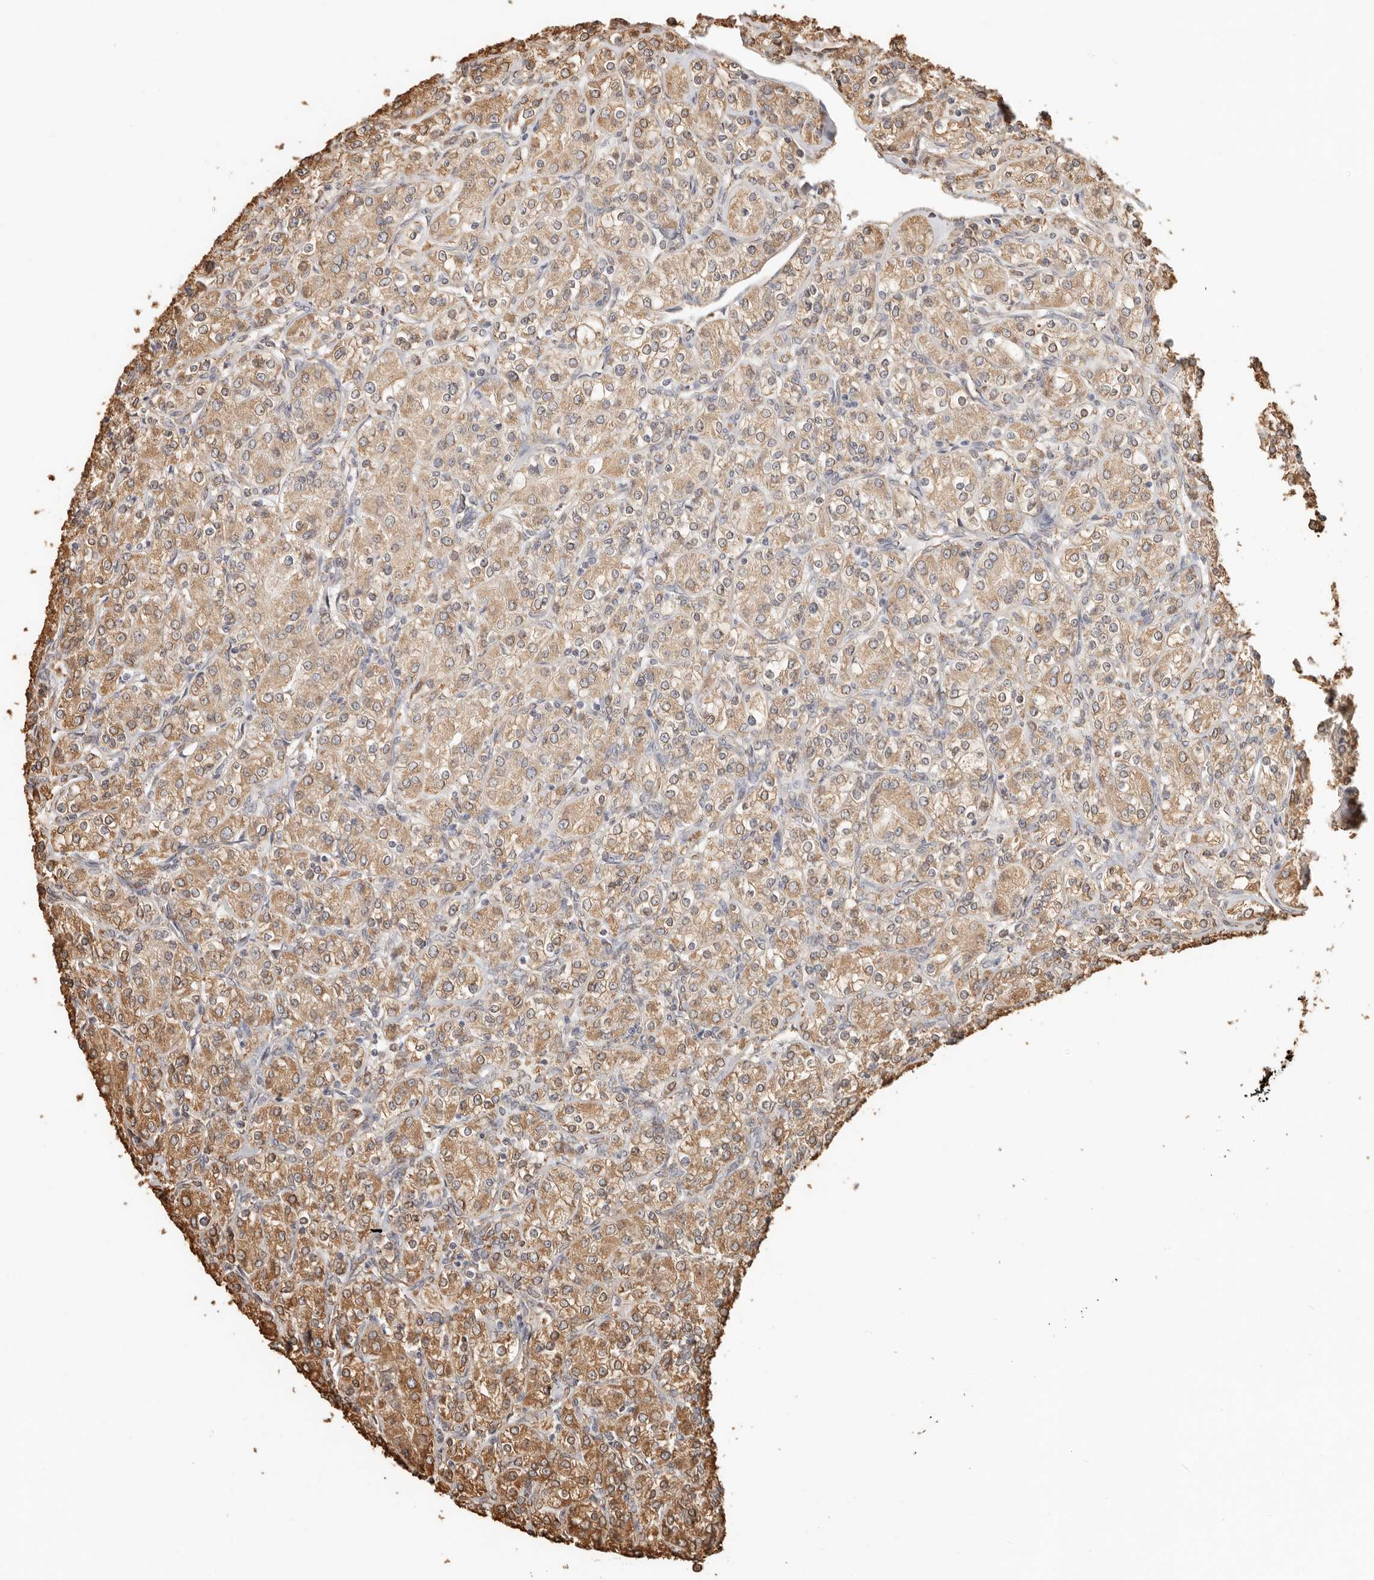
{"staining": {"intensity": "moderate", "quantity": ">75%", "location": "cytoplasmic/membranous"}, "tissue": "renal cancer", "cell_type": "Tumor cells", "image_type": "cancer", "snomed": [{"axis": "morphology", "description": "Adenocarcinoma, NOS"}, {"axis": "topography", "description": "Kidney"}], "caption": "Moderate cytoplasmic/membranous expression is identified in about >75% of tumor cells in renal cancer. The staining was performed using DAB, with brown indicating positive protein expression. Nuclei are stained blue with hematoxylin.", "gene": "ARHGEF10L", "patient": {"sex": "male", "age": 77}}